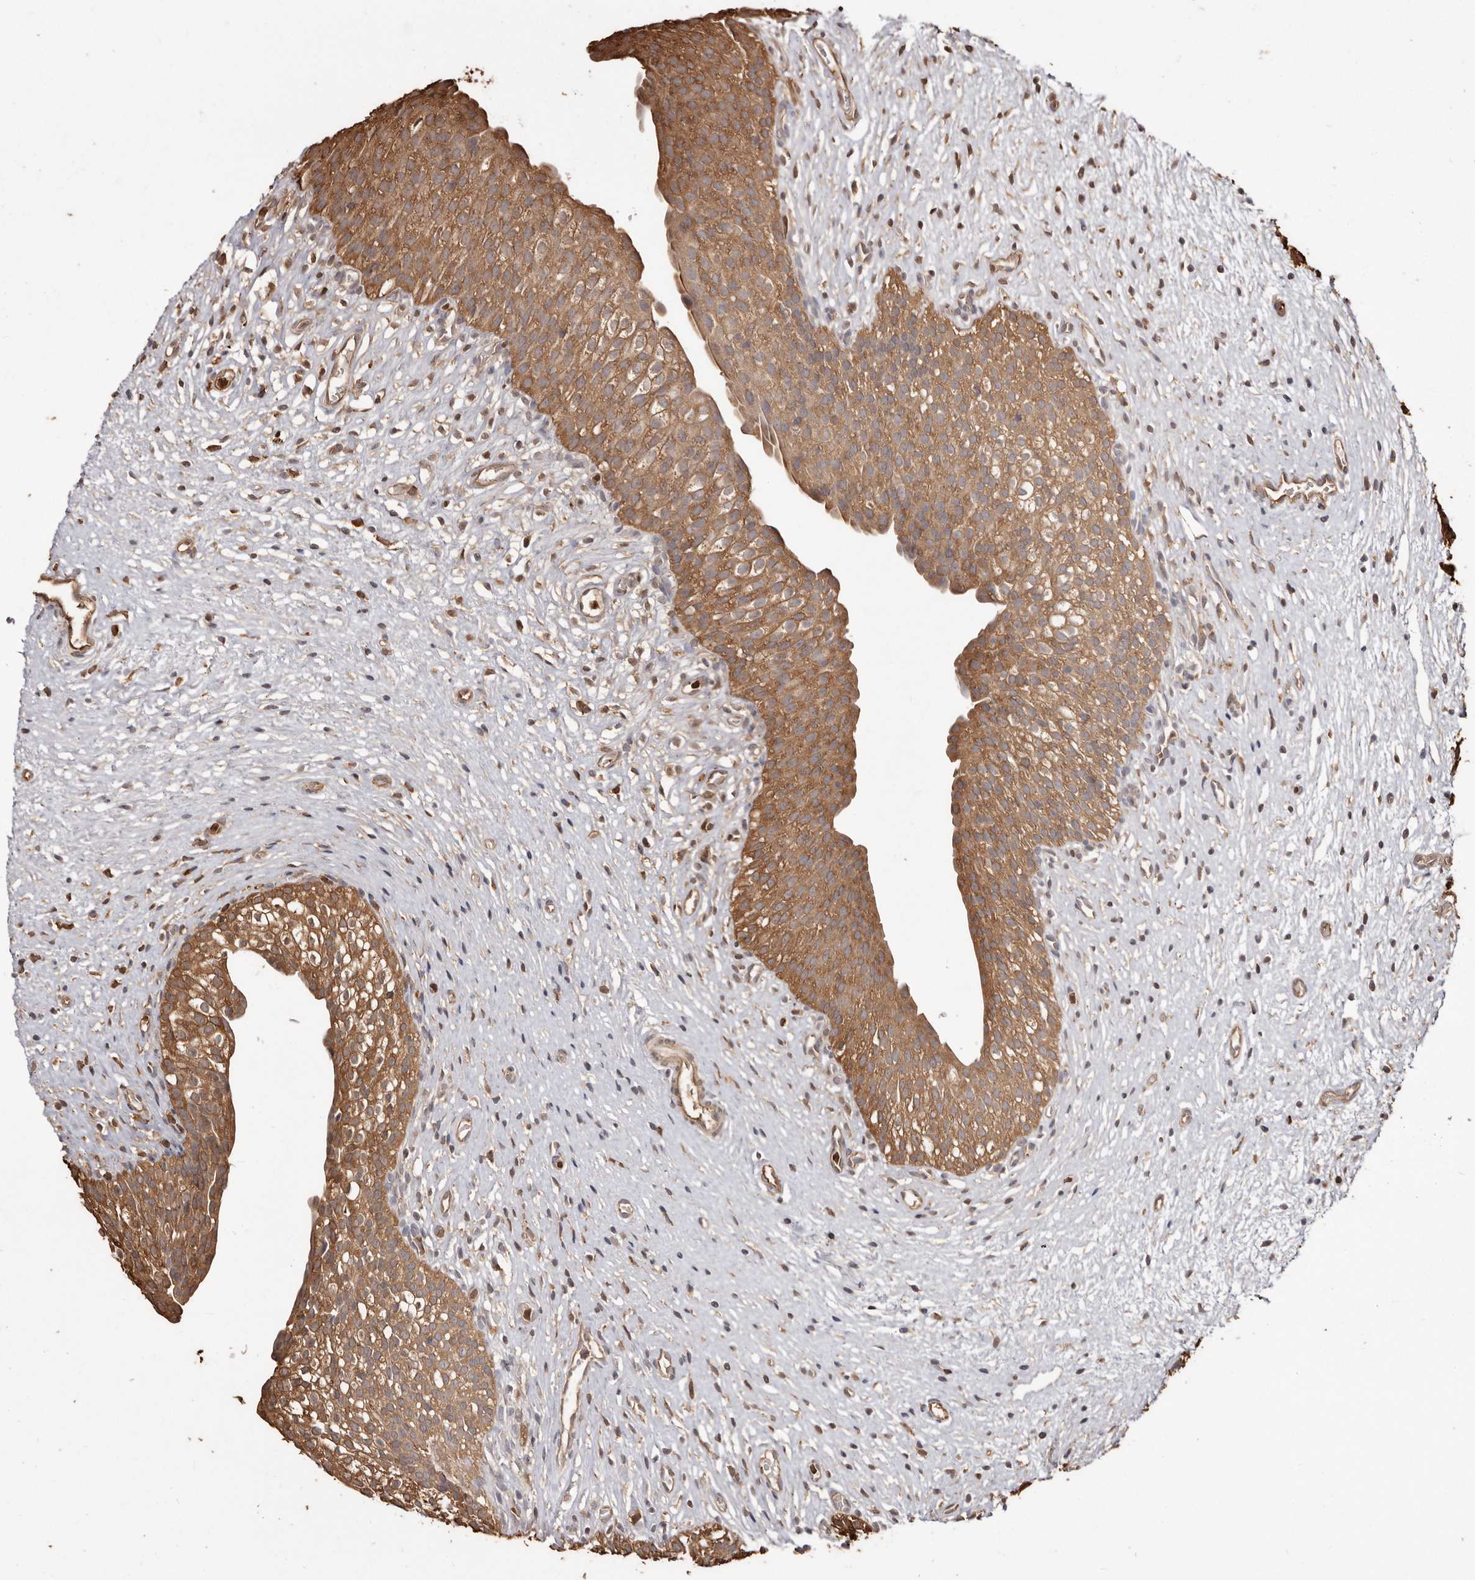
{"staining": {"intensity": "moderate", "quantity": ">75%", "location": "cytoplasmic/membranous"}, "tissue": "urinary bladder", "cell_type": "Urothelial cells", "image_type": "normal", "snomed": [{"axis": "morphology", "description": "Normal tissue, NOS"}, {"axis": "topography", "description": "Urinary bladder"}], "caption": "IHC (DAB (3,3'-diaminobenzidine)) staining of normal urinary bladder reveals moderate cytoplasmic/membranous protein positivity in approximately >75% of urothelial cells.", "gene": "PKM", "patient": {"sex": "male", "age": 1}}